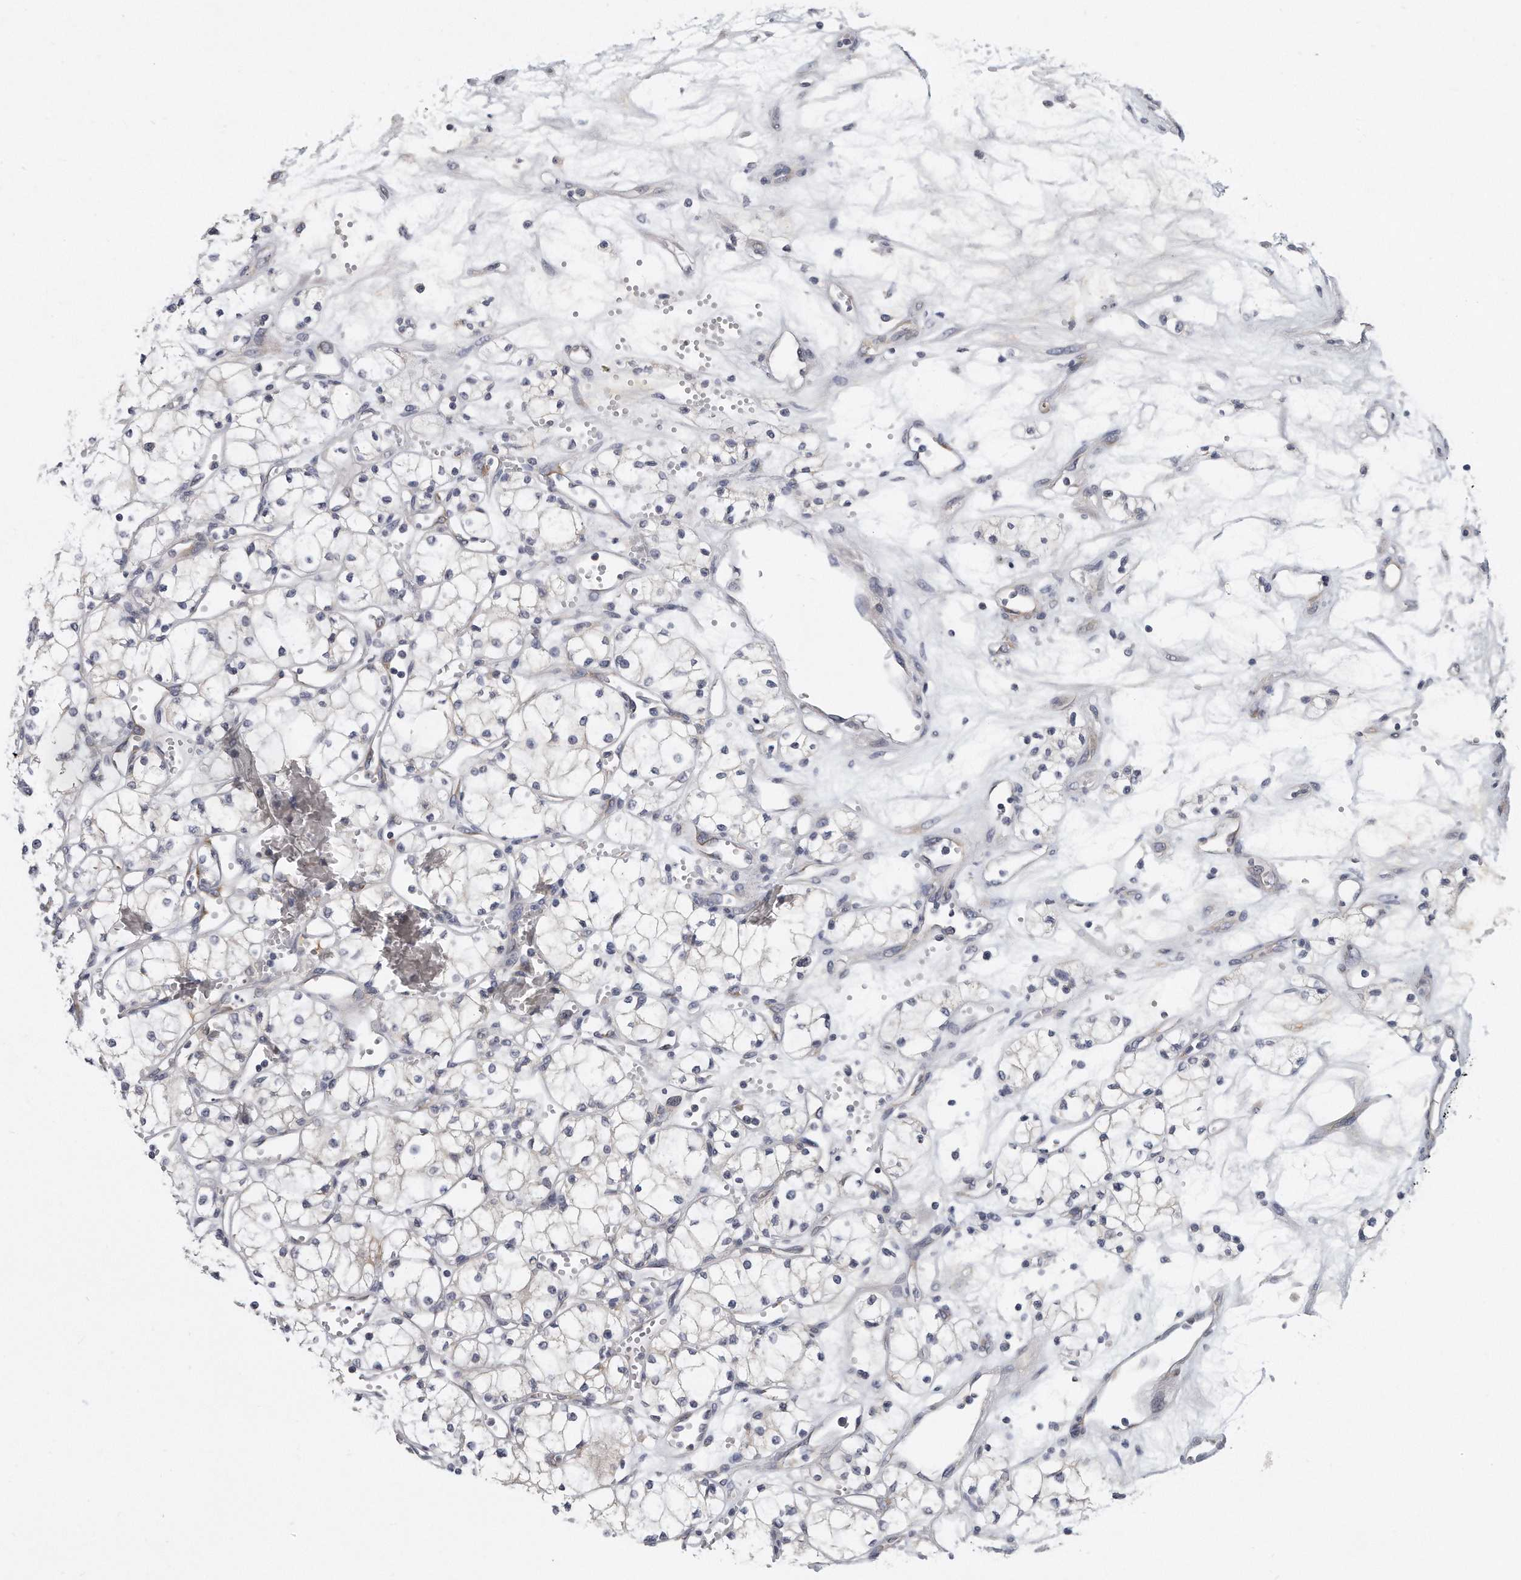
{"staining": {"intensity": "negative", "quantity": "none", "location": "none"}, "tissue": "renal cancer", "cell_type": "Tumor cells", "image_type": "cancer", "snomed": [{"axis": "morphology", "description": "Adenocarcinoma, NOS"}, {"axis": "topography", "description": "Kidney"}], "caption": "Tumor cells are negative for protein expression in human adenocarcinoma (renal).", "gene": "PLEKHA6", "patient": {"sex": "male", "age": 59}}